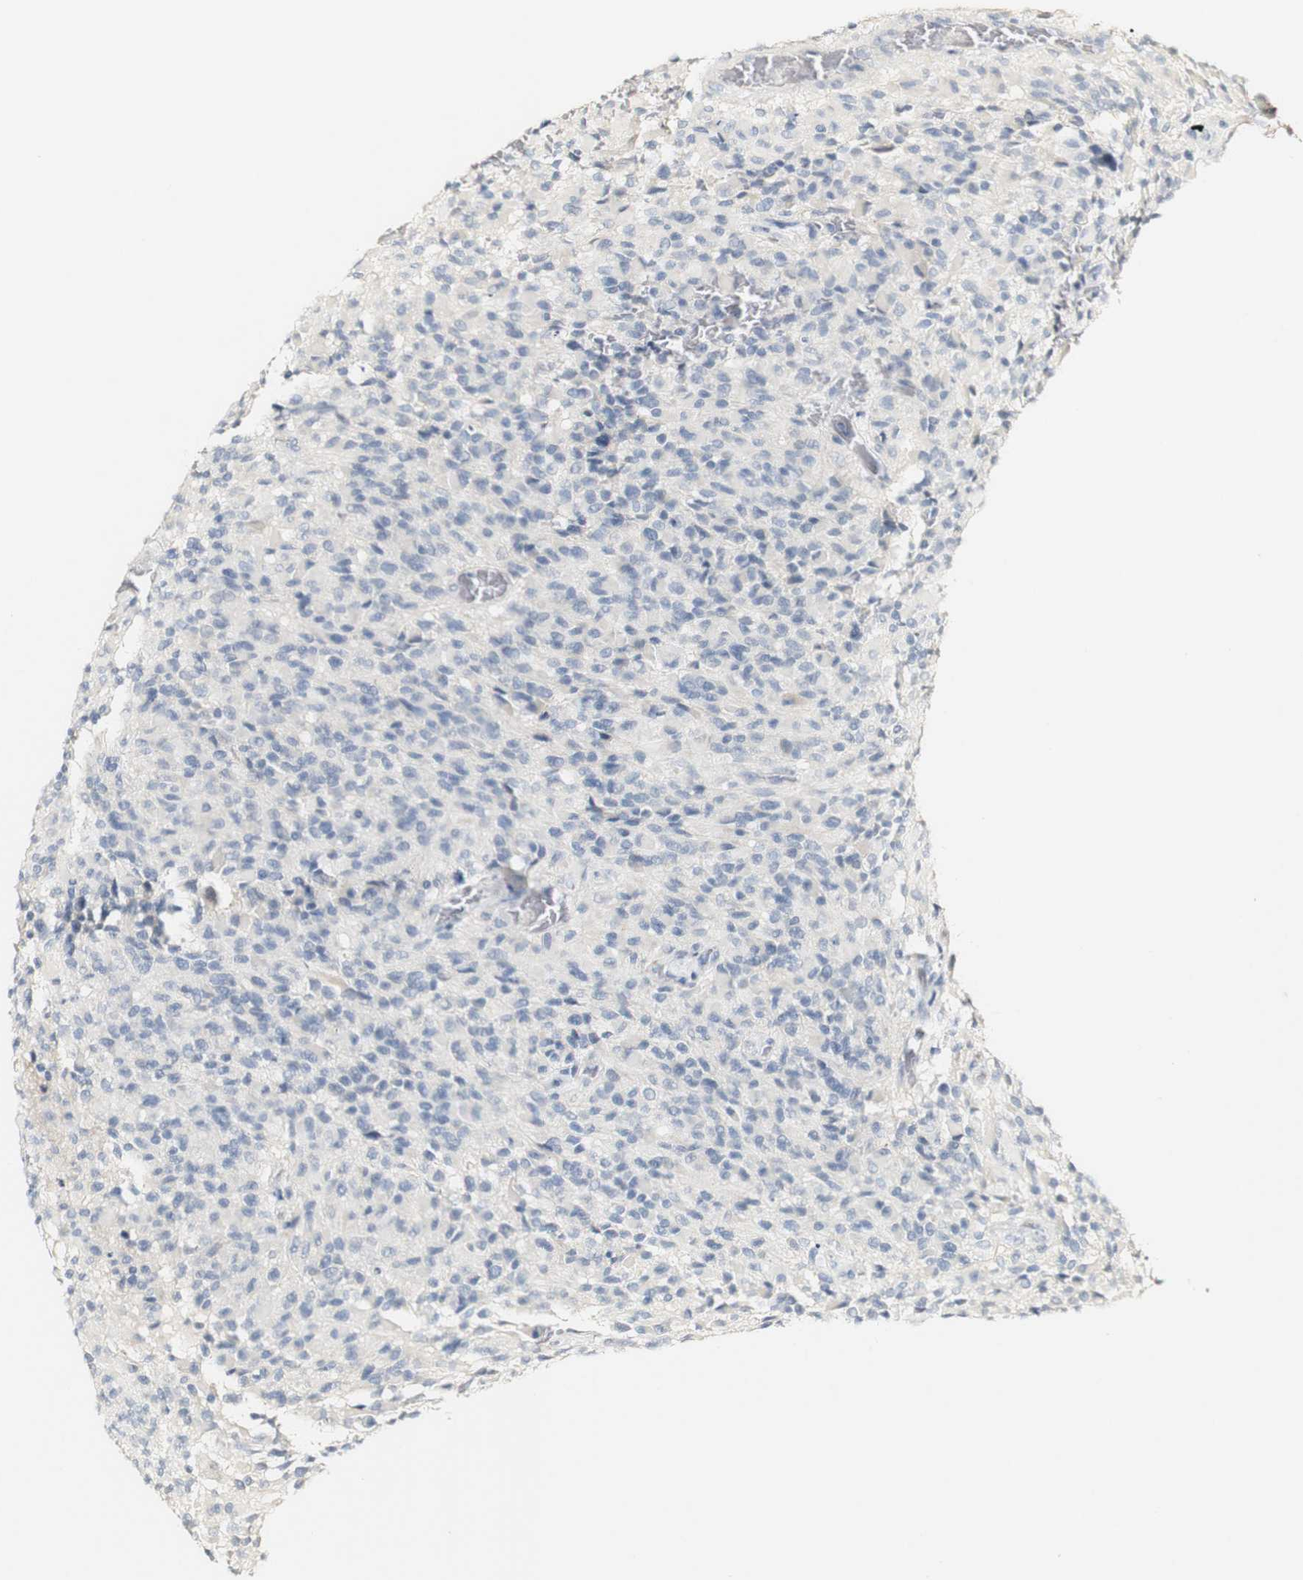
{"staining": {"intensity": "negative", "quantity": "none", "location": "none"}, "tissue": "glioma", "cell_type": "Tumor cells", "image_type": "cancer", "snomed": [{"axis": "morphology", "description": "Glioma, malignant, High grade"}, {"axis": "topography", "description": "Brain"}], "caption": "Immunohistochemical staining of malignant high-grade glioma reveals no significant expression in tumor cells.", "gene": "FMO3", "patient": {"sex": "male", "age": 71}}